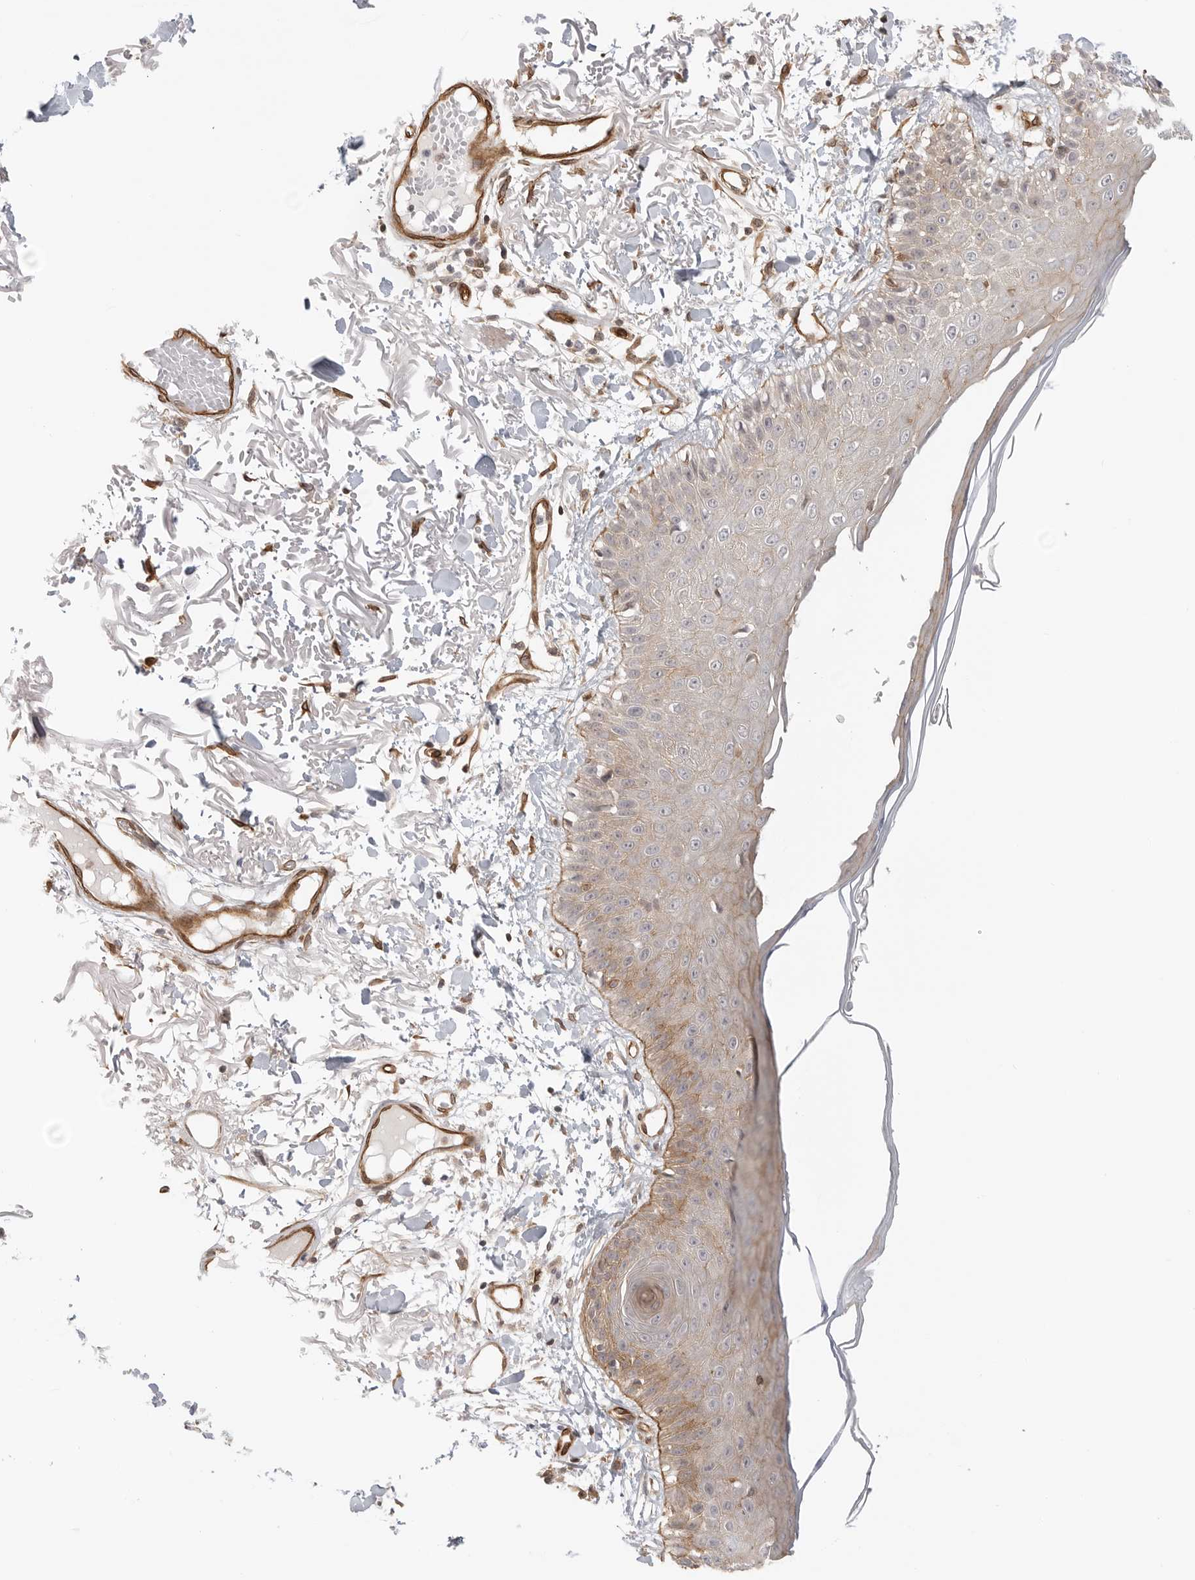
{"staining": {"intensity": "moderate", "quantity": "25%-75%", "location": "nuclear"}, "tissue": "skin", "cell_type": "Fibroblasts", "image_type": "normal", "snomed": [{"axis": "morphology", "description": "Normal tissue, NOS"}, {"axis": "morphology", "description": "Squamous cell carcinoma, NOS"}, {"axis": "topography", "description": "Skin"}, {"axis": "topography", "description": "Peripheral nerve tissue"}], "caption": "Immunohistochemical staining of normal human skin exhibits medium levels of moderate nuclear staining in approximately 25%-75% of fibroblasts.", "gene": "ATOH7", "patient": {"sex": "male", "age": 83}}